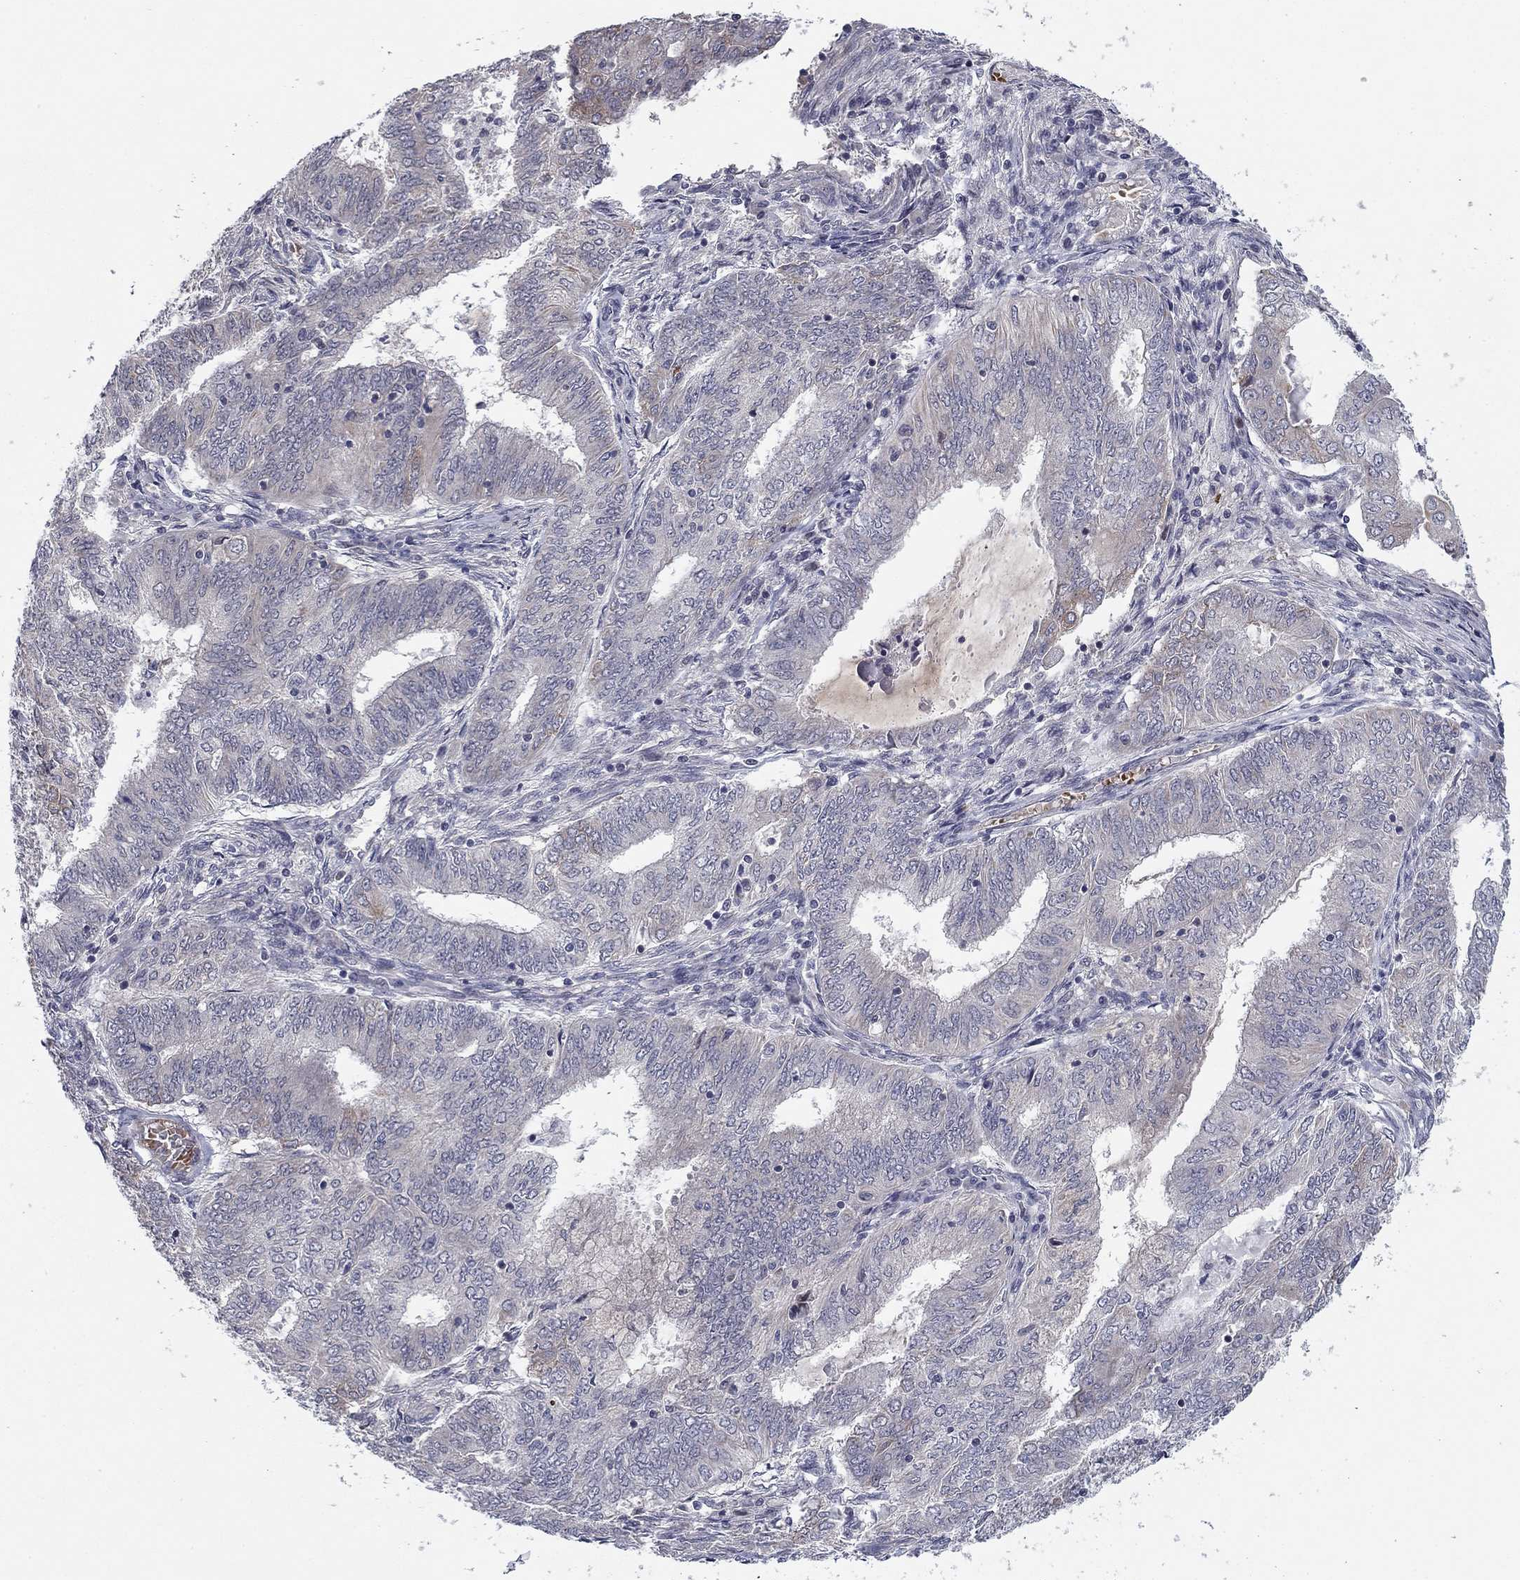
{"staining": {"intensity": "moderate", "quantity": "<25%", "location": "cytoplasmic/membranous"}, "tissue": "endometrial cancer", "cell_type": "Tumor cells", "image_type": "cancer", "snomed": [{"axis": "morphology", "description": "Adenocarcinoma, NOS"}, {"axis": "topography", "description": "Endometrium"}], "caption": "Tumor cells show low levels of moderate cytoplasmic/membranous staining in approximately <25% of cells in human endometrial cancer (adenocarcinoma).", "gene": "BCL11A", "patient": {"sex": "female", "age": 62}}